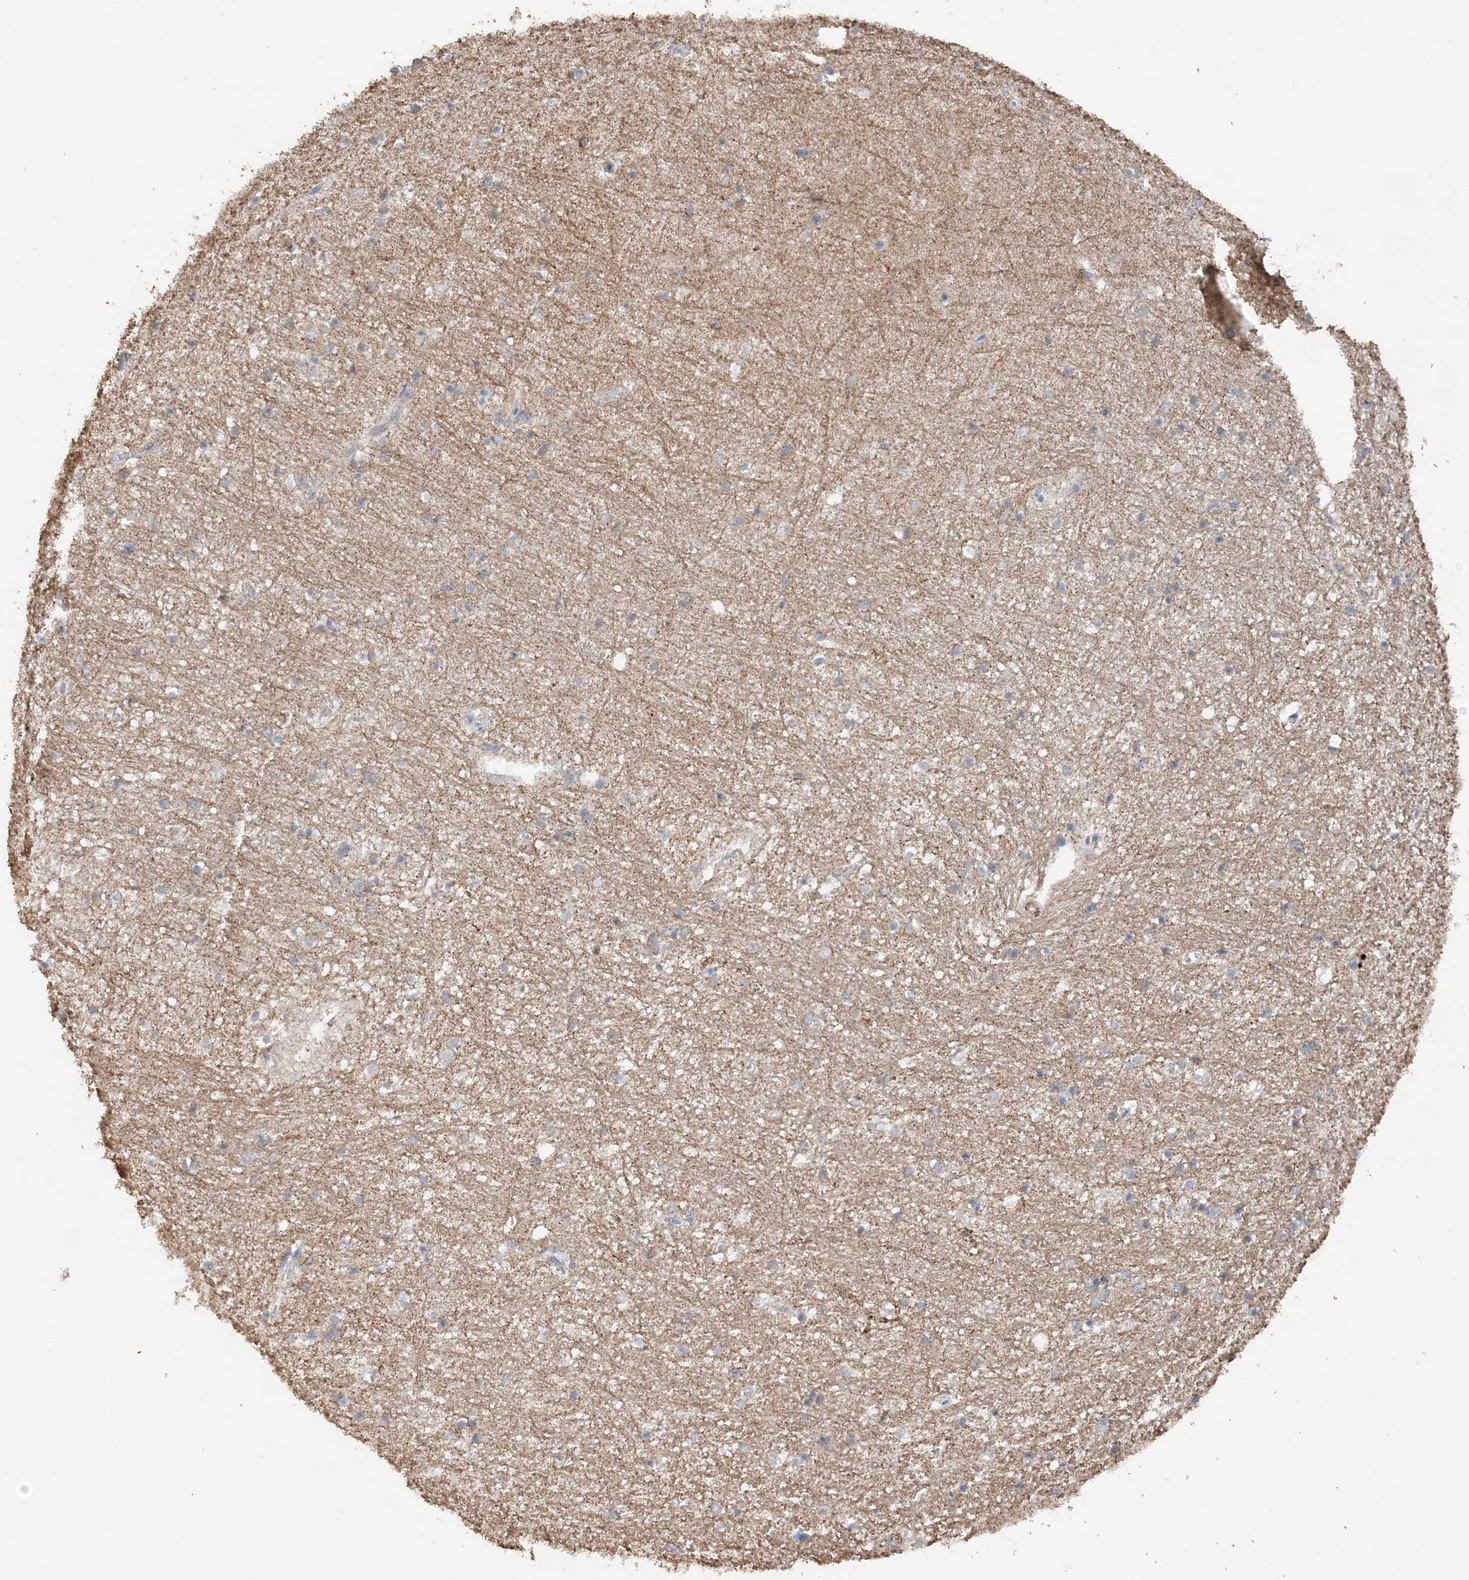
{"staining": {"intensity": "weak", "quantity": "25%-75%", "location": "cytoplasmic/membranous"}, "tissue": "hippocampus", "cell_type": "Glial cells", "image_type": "normal", "snomed": [{"axis": "morphology", "description": "Normal tissue, NOS"}, {"axis": "topography", "description": "Hippocampus"}], "caption": "Immunohistochemical staining of normal human hippocampus exhibits low levels of weak cytoplasmic/membranous positivity in approximately 25%-75% of glial cells.", "gene": "SPRY2", "patient": {"sex": "female", "age": 64}}